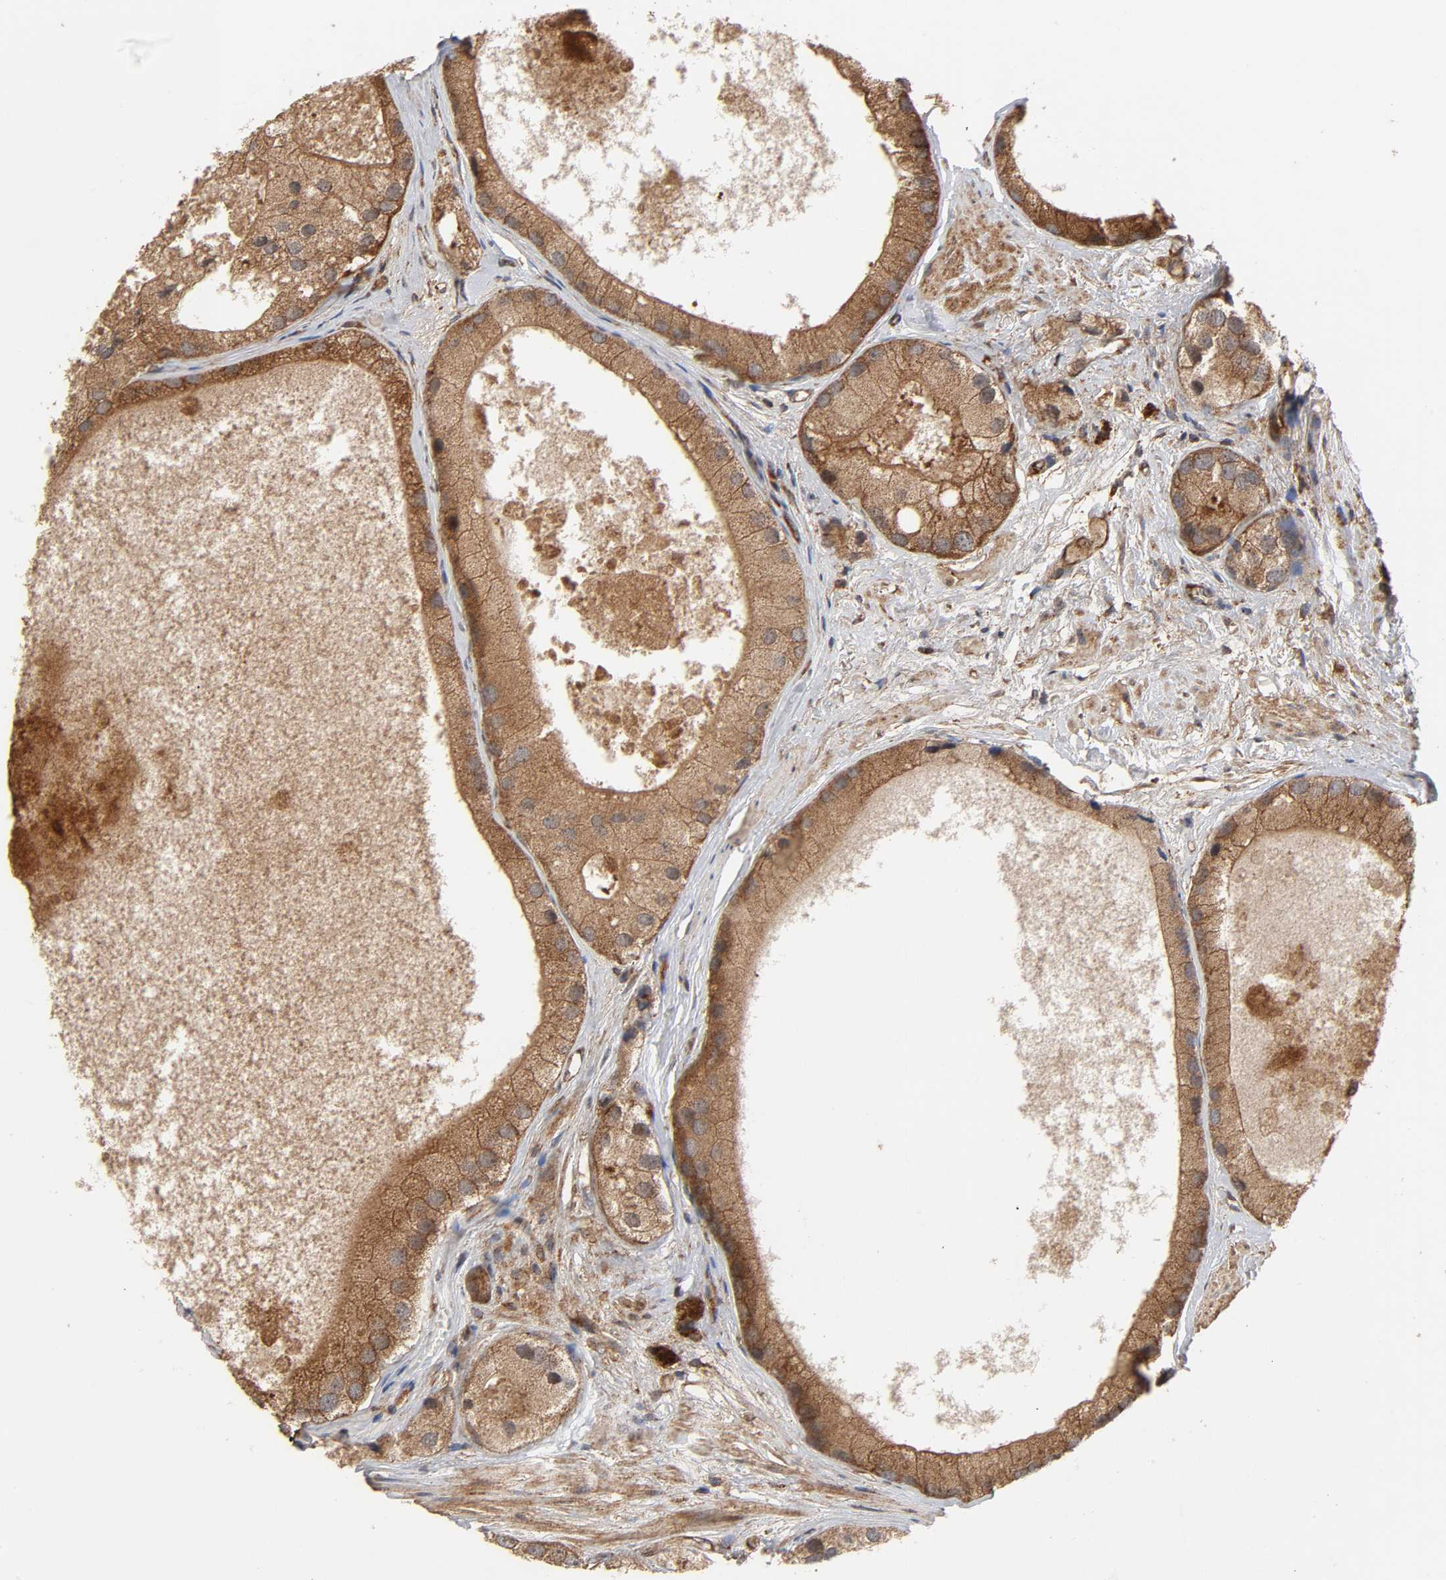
{"staining": {"intensity": "strong", "quantity": ">75%", "location": "cytoplasmic/membranous"}, "tissue": "prostate cancer", "cell_type": "Tumor cells", "image_type": "cancer", "snomed": [{"axis": "morphology", "description": "Adenocarcinoma, Low grade"}, {"axis": "topography", "description": "Prostate"}], "caption": "IHC of human prostate low-grade adenocarcinoma exhibits high levels of strong cytoplasmic/membranous positivity in approximately >75% of tumor cells. Using DAB (3,3'-diaminobenzidine) (brown) and hematoxylin (blue) stains, captured at high magnification using brightfield microscopy.", "gene": "IKBKB", "patient": {"sex": "male", "age": 69}}